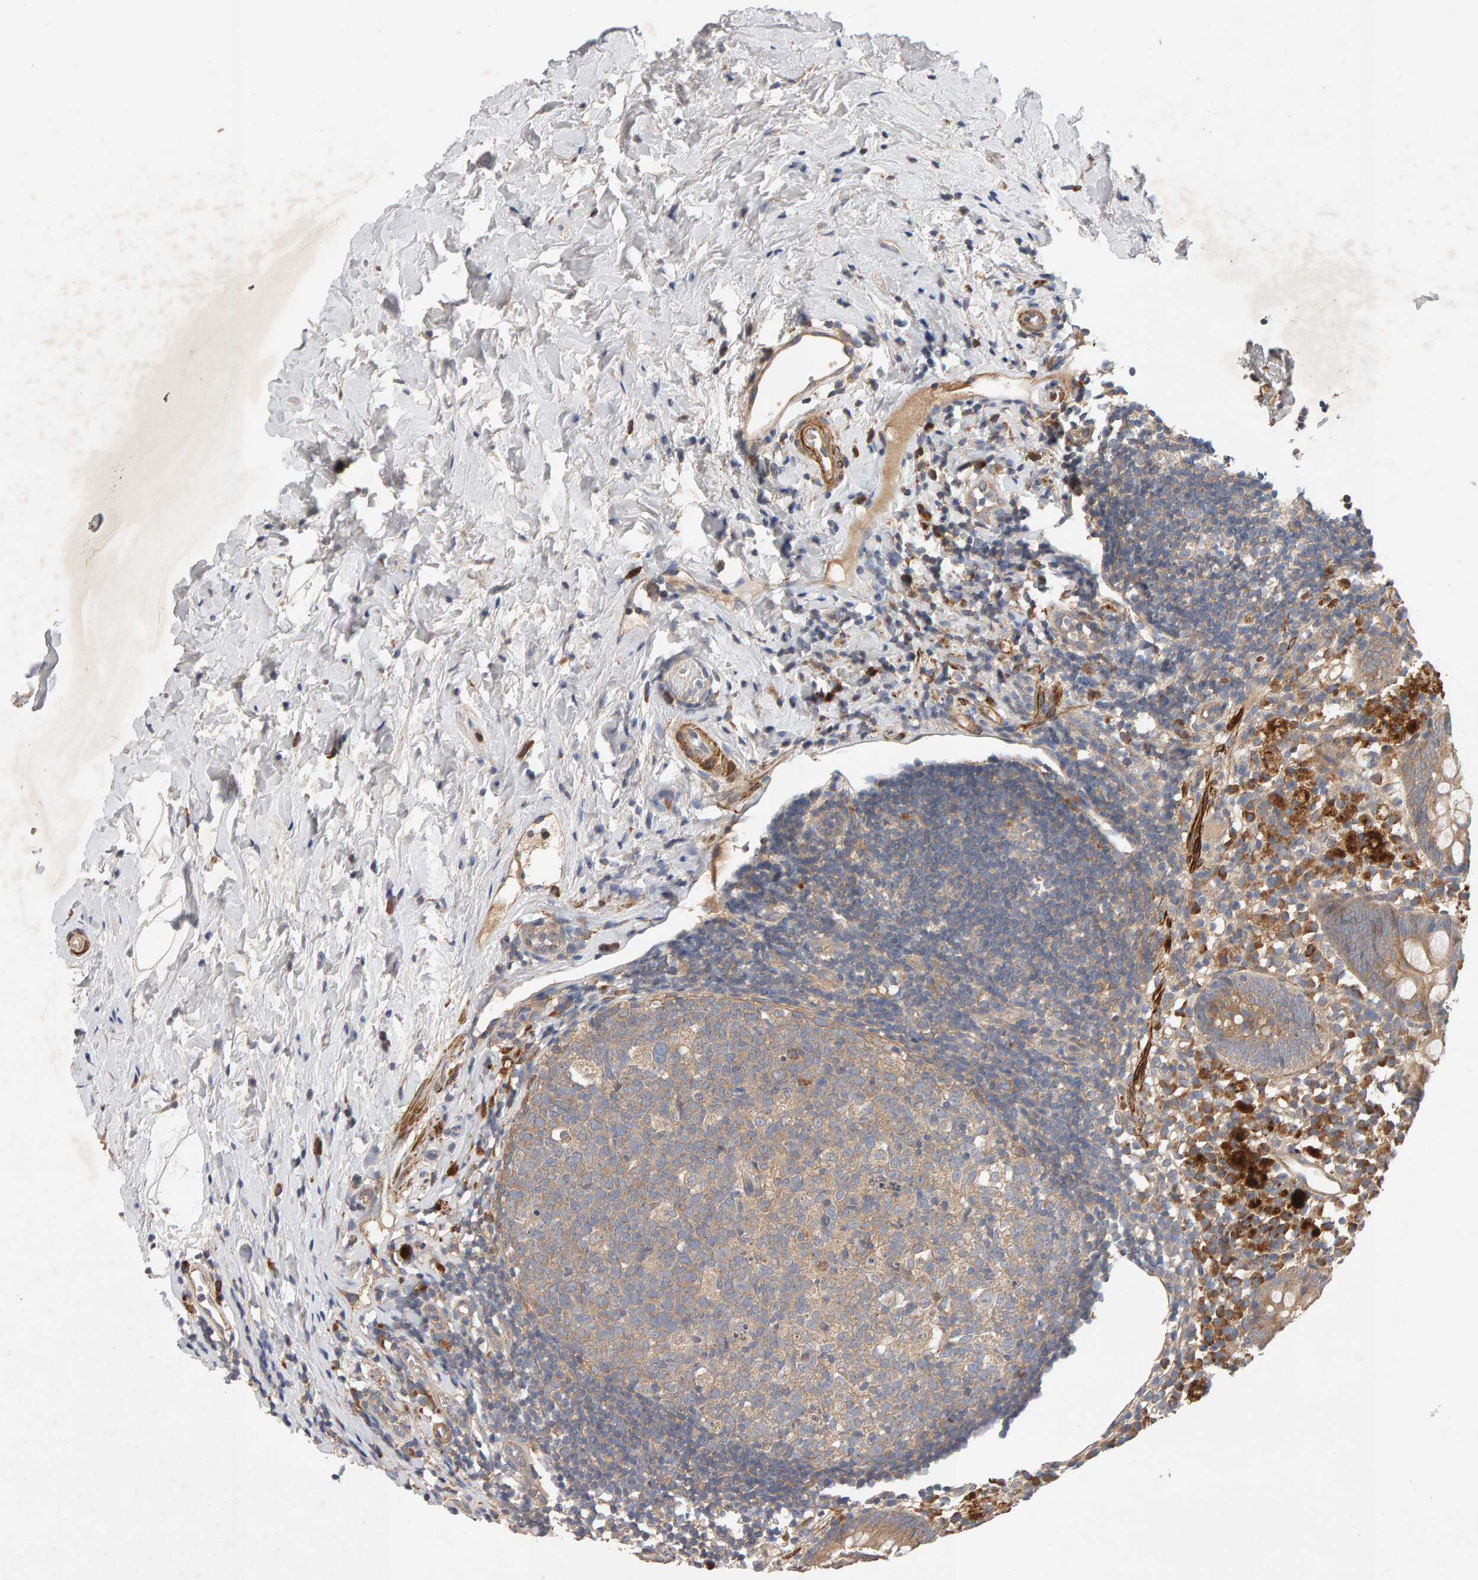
{"staining": {"intensity": "moderate", "quantity": ">75%", "location": "cytoplasmic/membranous"}, "tissue": "appendix", "cell_type": "Glandular cells", "image_type": "normal", "snomed": [{"axis": "morphology", "description": "Normal tissue, NOS"}, {"axis": "topography", "description": "Appendix"}], "caption": "IHC staining of normal appendix, which exhibits medium levels of moderate cytoplasmic/membranous expression in approximately >75% of glandular cells indicating moderate cytoplasmic/membranous protein staining. The staining was performed using DAB (brown) for protein detection and nuclei were counterstained in hematoxylin (blue).", "gene": "RNF19A", "patient": {"sex": "female", "age": 20}}